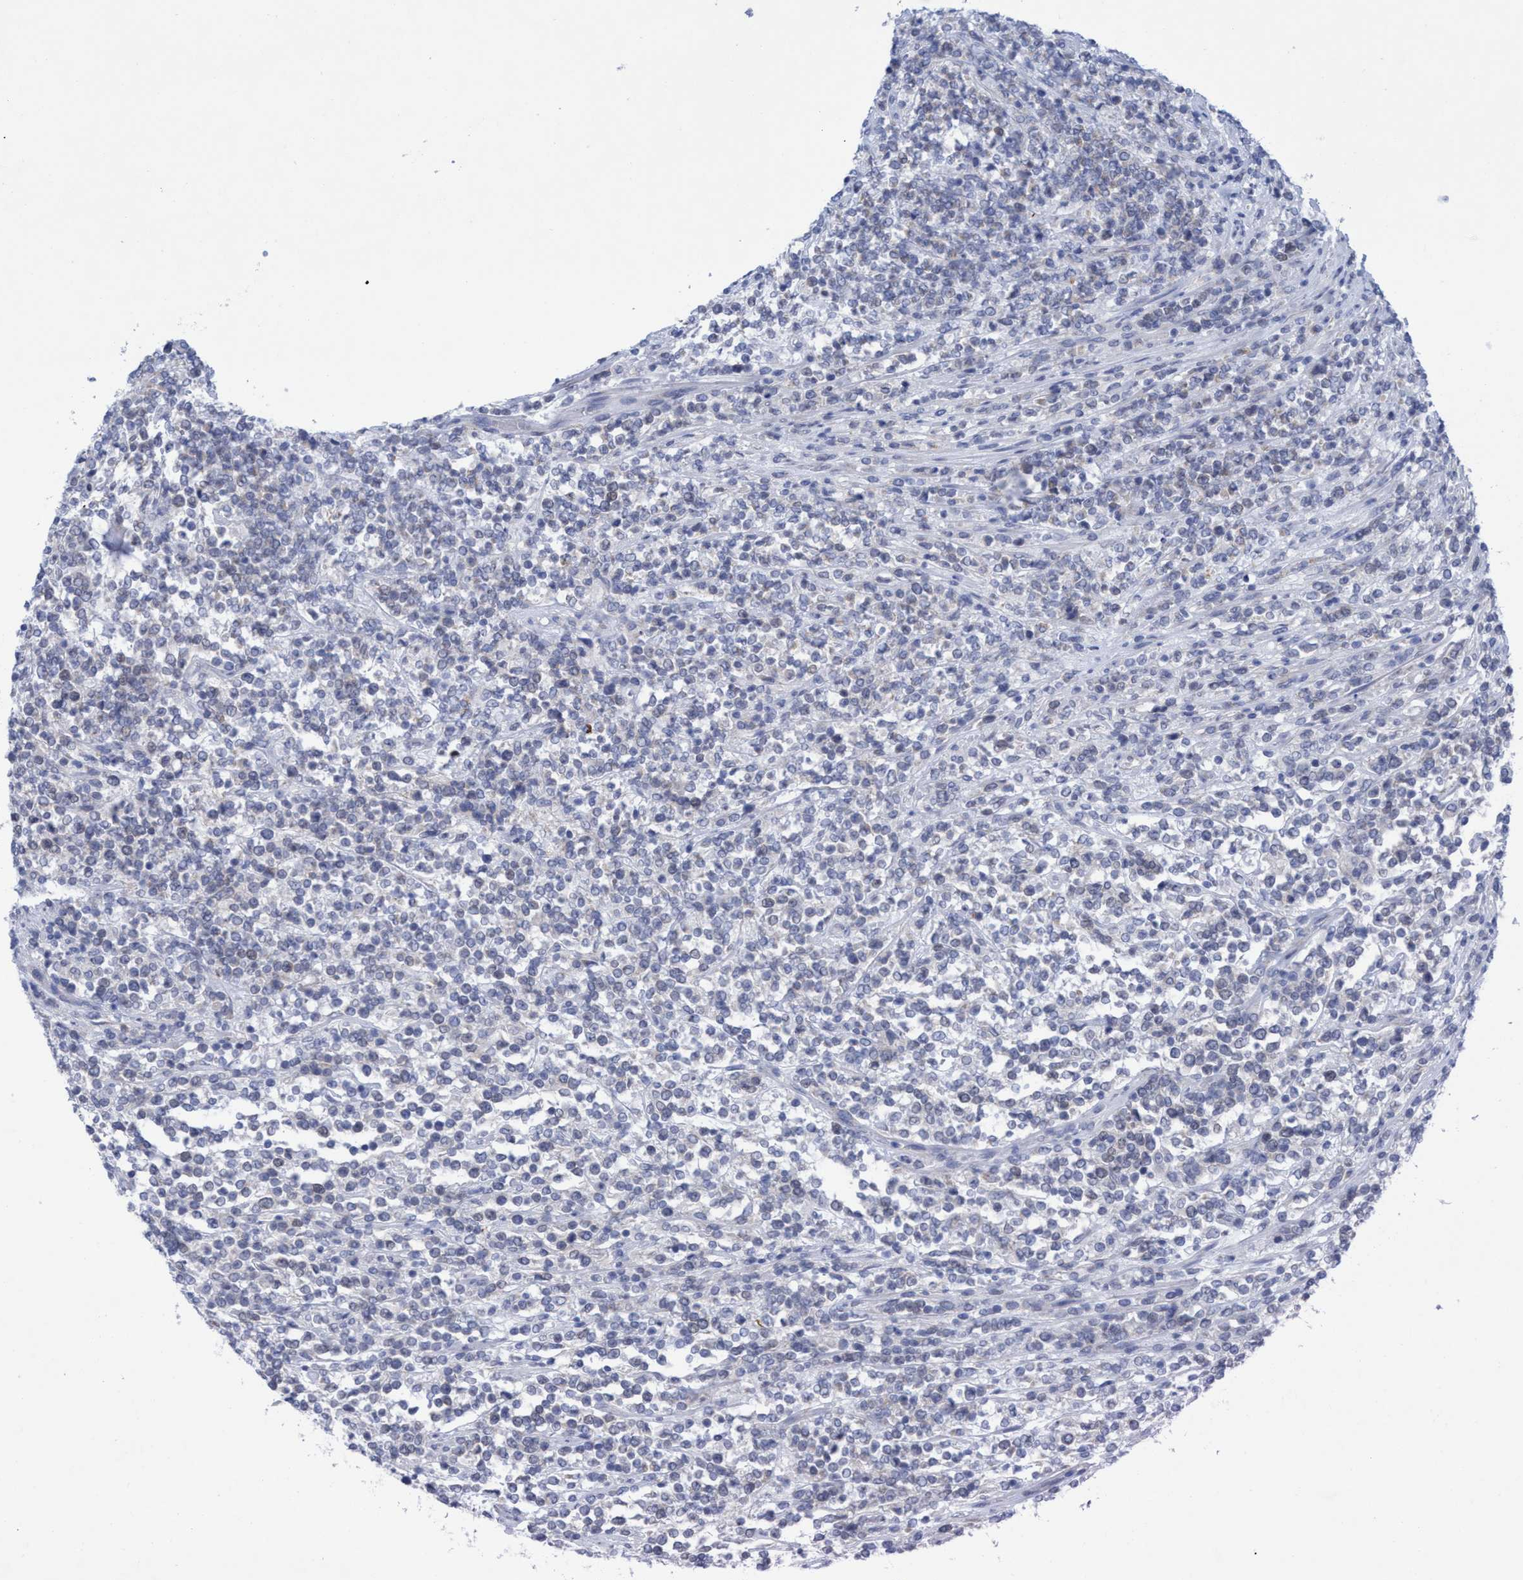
{"staining": {"intensity": "negative", "quantity": "none", "location": "none"}, "tissue": "lymphoma", "cell_type": "Tumor cells", "image_type": "cancer", "snomed": [{"axis": "morphology", "description": "Malignant lymphoma, non-Hodgkin's type, High grade"}, {"axis": "topography", "description": "Soft tissue"}], "caption": "Immunohistochemistry image of lymphoma stained for a protein (brown), which shows no positivity in tumor cells.", "gene": "RSAD1", "patient": {"sex": "male", "age": 18}}